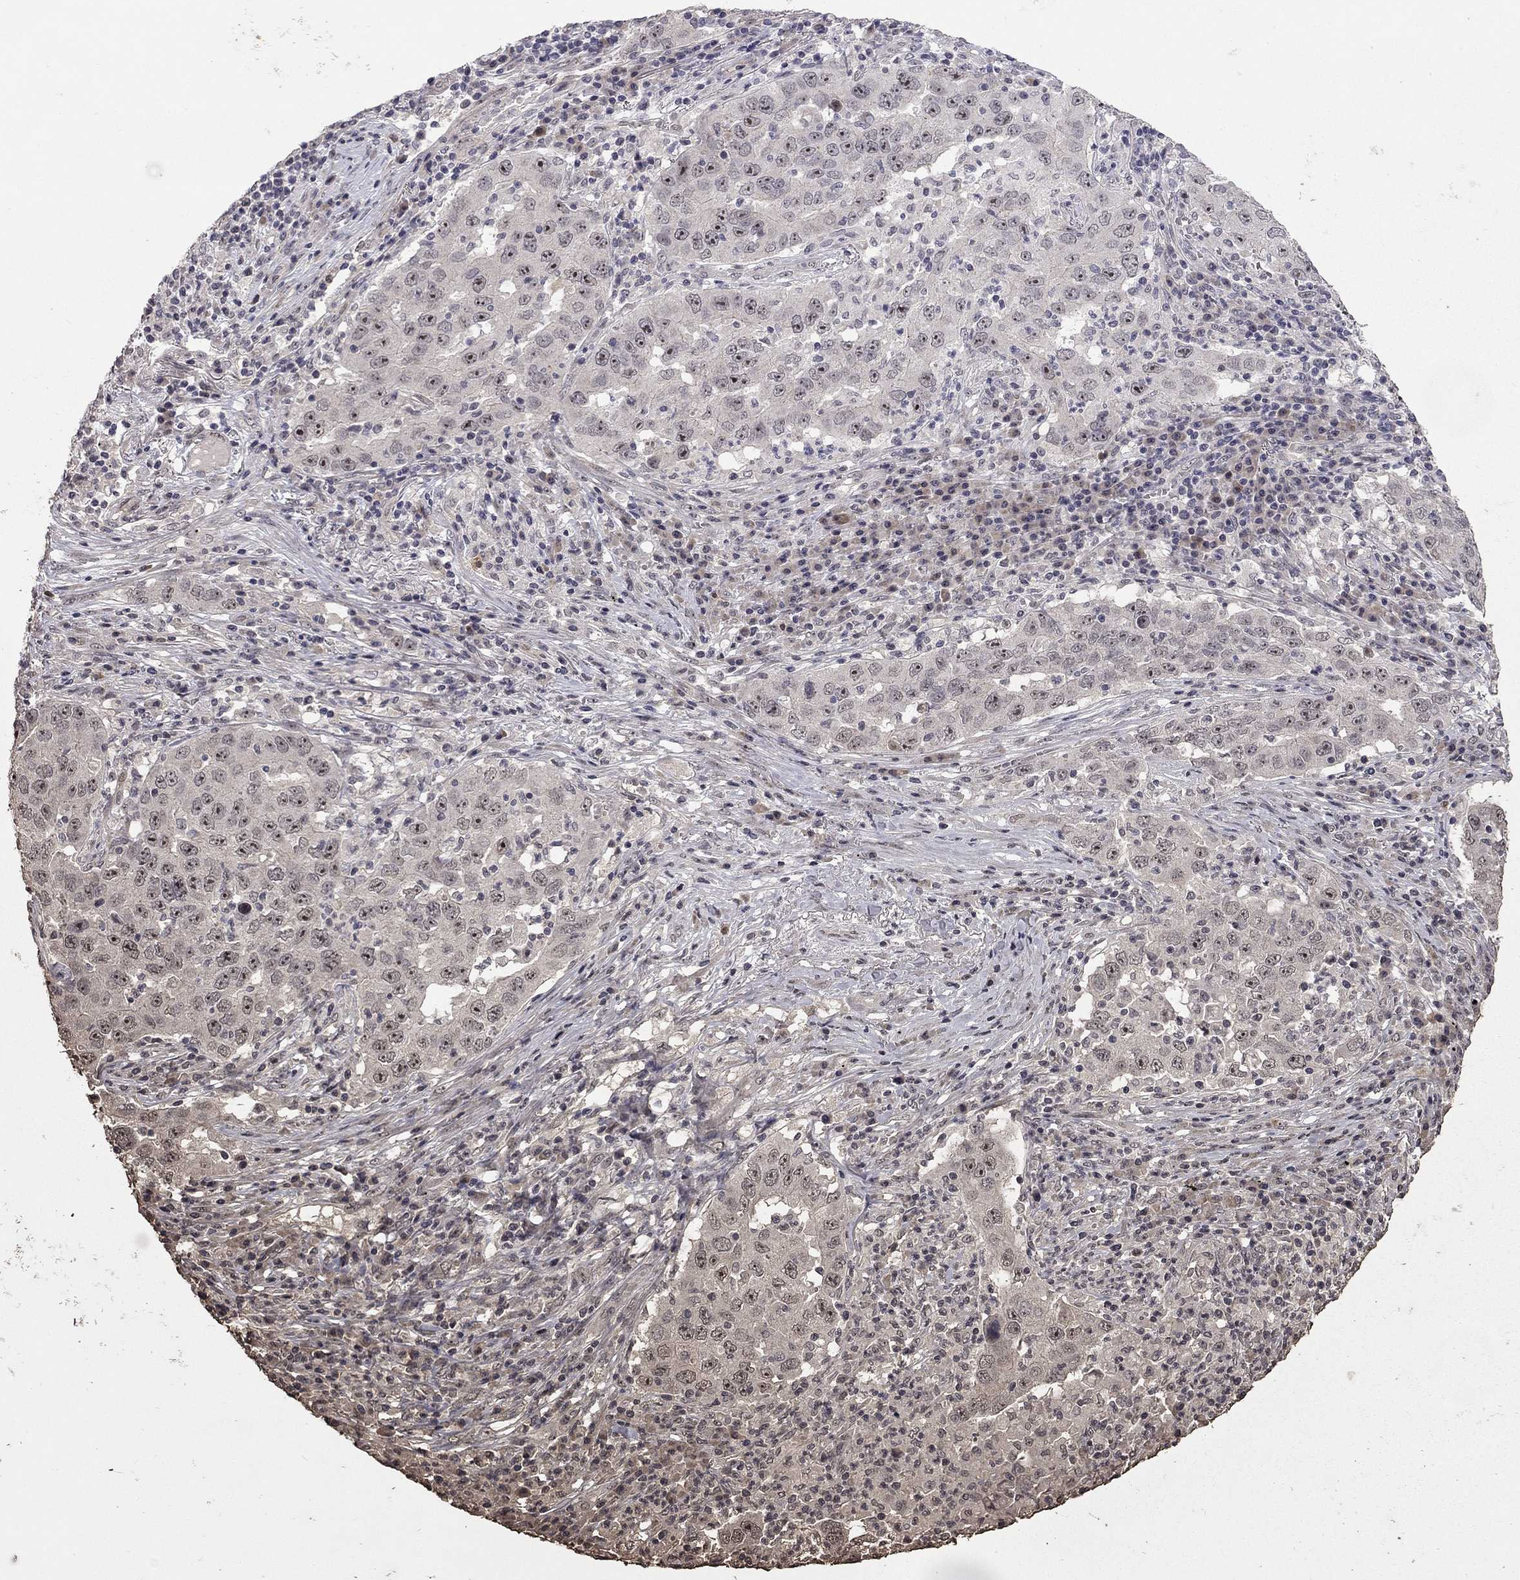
{"staining": {"intensity": "moderate", "quantity": "<25%", "location": "nuclear"}, "tissue": "lung cancer", "cell_type": "Tumor cells", "image_type": "cancer", "snomed": [{"axis": "morphology", "description": "Adenocarcinoma, NOS"}, {"axis": "topography", "description": "Lung"}], "caption": "About <25% of tumor cells in lung cancer (adenocarcinoma) demonstrate moderate nuclear protein expression as visualized by brown immunohistochemical staining.", "gene": "STXBP6", "patient": {"sex": "male", "age": 73}}